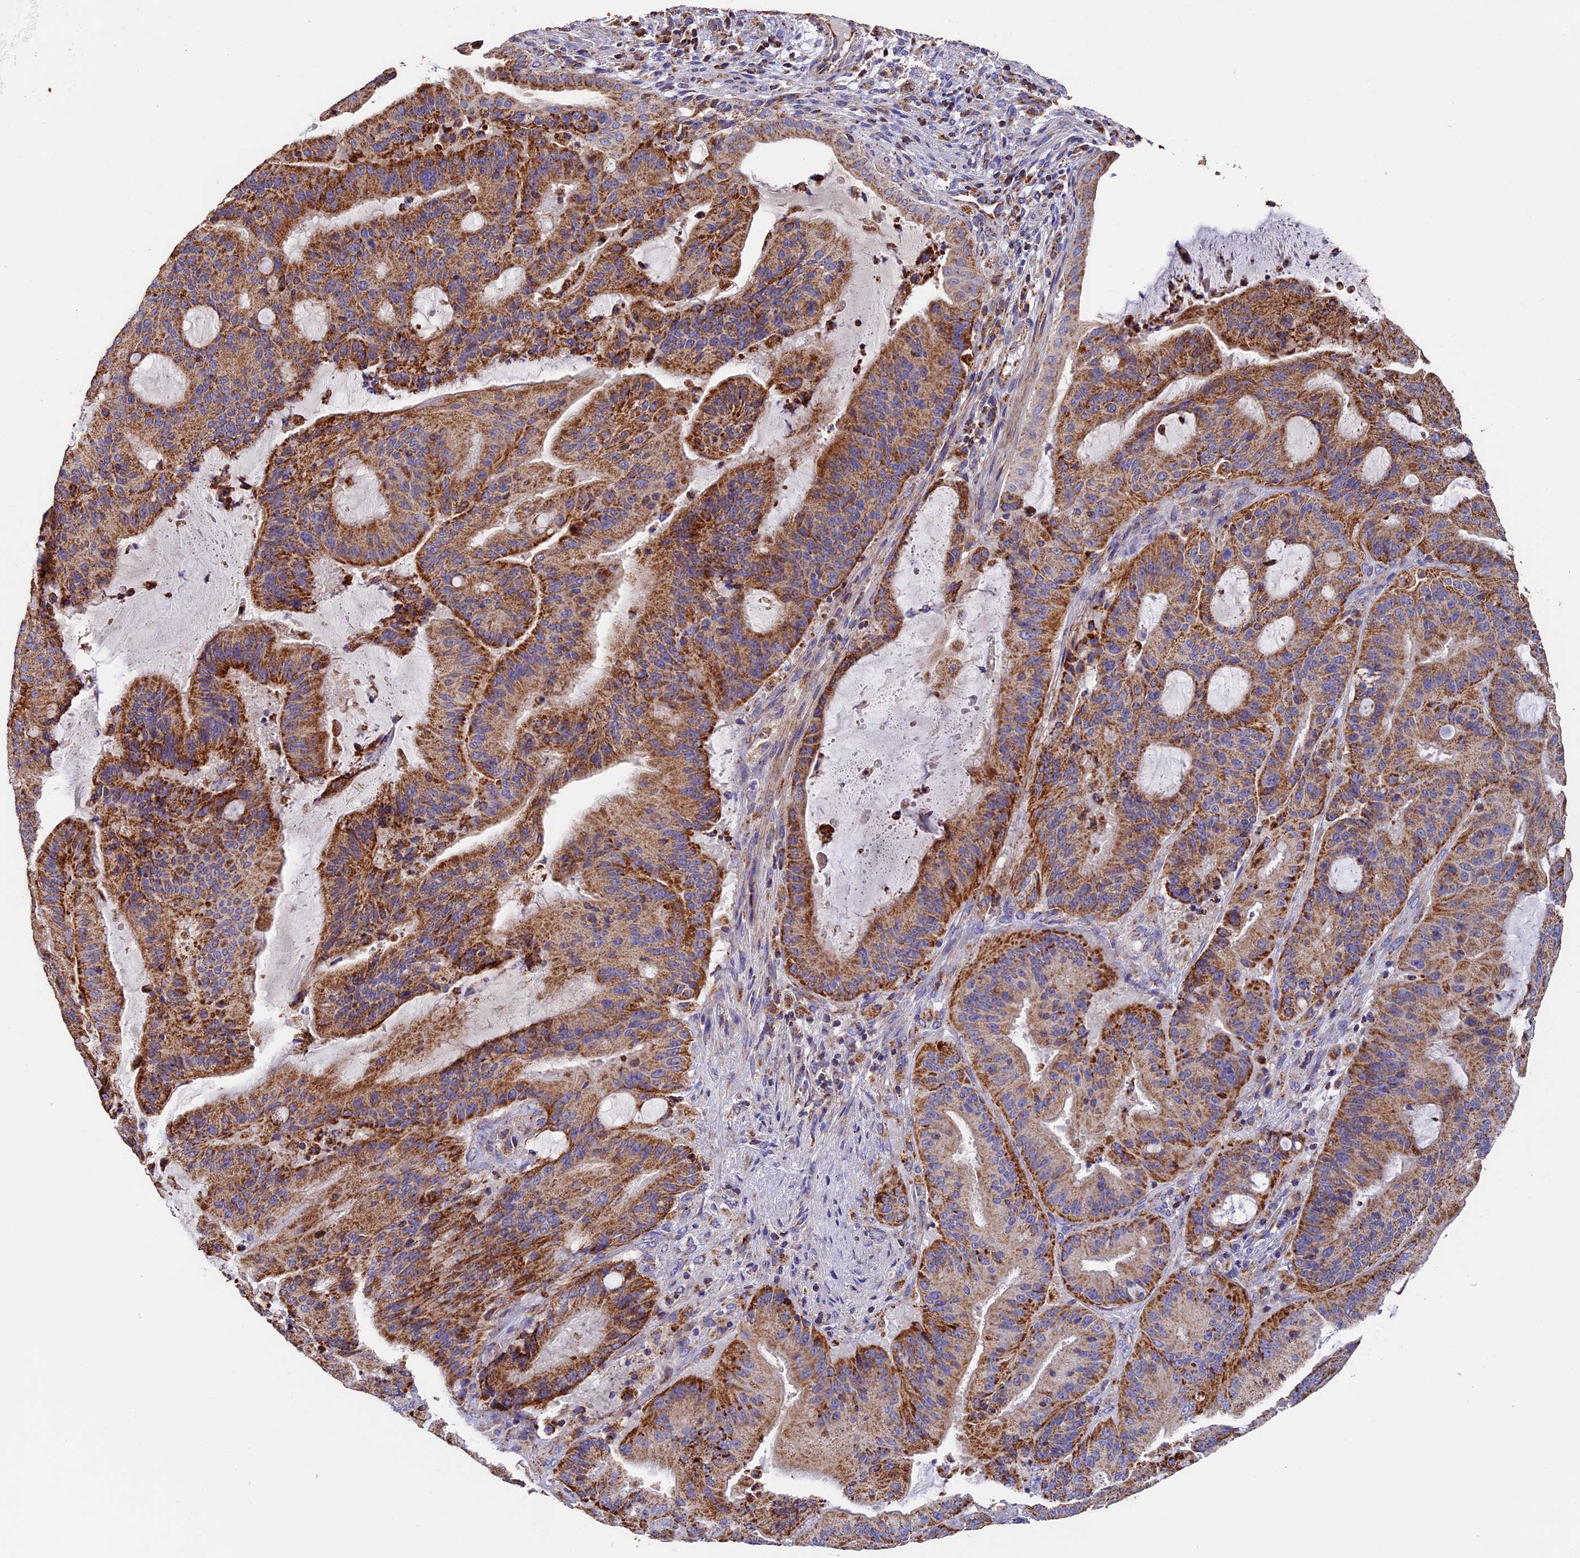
{"staining": {"intensity": "strong", "quantity": ">75%", "location": "cytoplasmic/membranous"}, "tissue": "liver cancer", "cell_type": "Tumor cells", "image_type": "cancer", "snomed": [{"axis": "morphology", "description": "Normal tissue, NOS"}, {"axis": "morphology", "description": "Cholangiocarcinoma"}, {"axis": "topography", "description": "Liver"}, {"axis": "topography", "description": "Peripheral nerve tissue"}], "caption": "About >75% of tumor cells in human liver cancer (cholangiocarcinoma) exhibit strong cytoplasmic/membranous protein expression as visualized by brown immunohistochemical staining.", "gene": "ADAT1", "patient": {"sex": "female", "age": 73}}